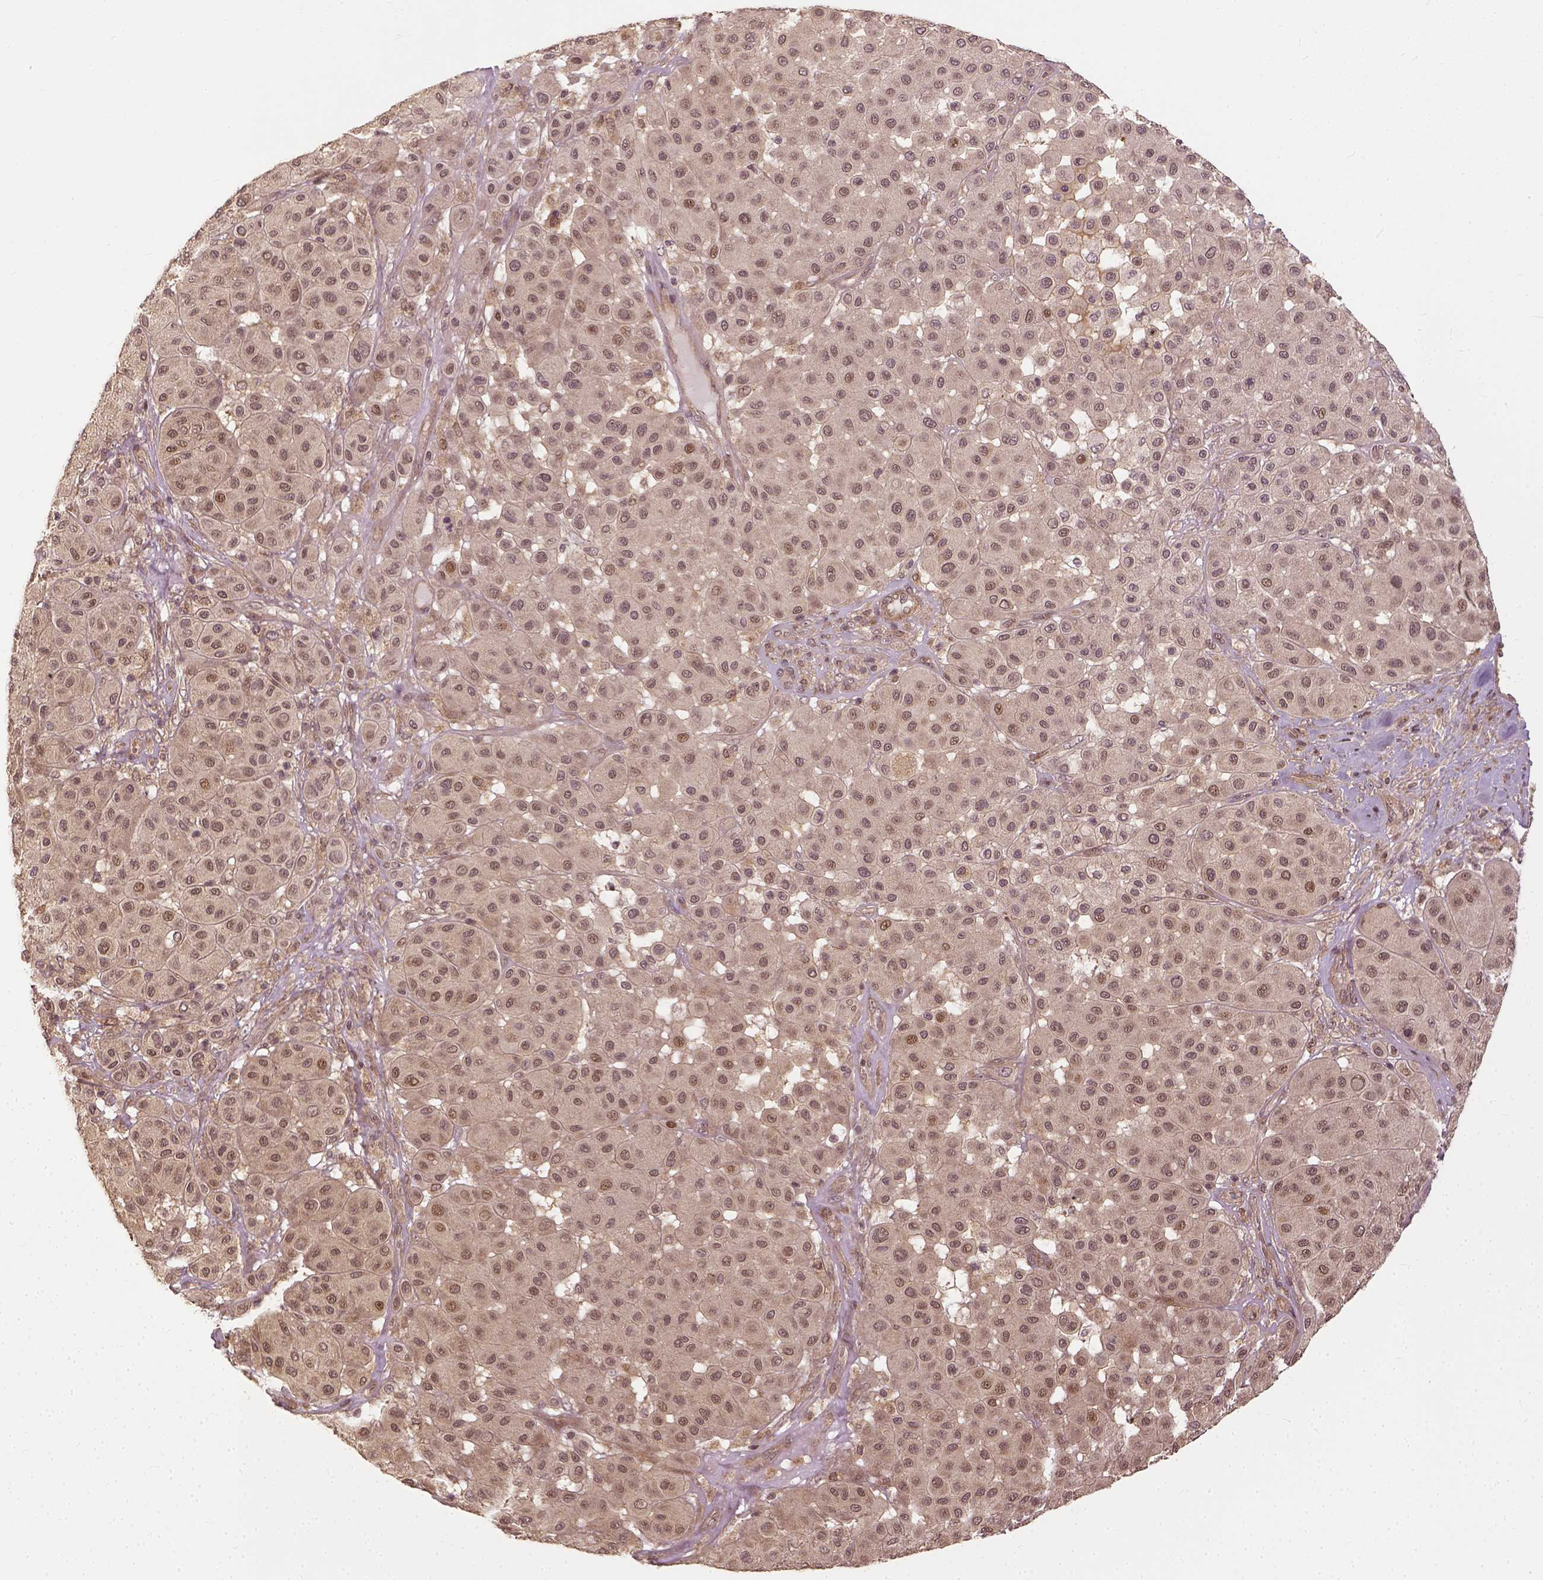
{"staining": {"intensity": "moderate", "quantity": ">75%", "location": "cytoplasmic/membranous,nuclear"}, "tissue": "melanoma", "cell_type": "Tumor cells", "image_type": "cancer", "snomed": [{"axis": "morphology", "description": "Malignant melanoma, Metastatic site"}, {"axis": "topography", "description": "Smooth muscle"}], "caption": "High-magnification brightfield microscopy of malignant melanoma (metastatic site) stained with DAB (3,3'-diaminobenzidine) (brown) and counterstained with hematoxylin (blue). tumor cells exhibit moderate cytoplasmic/membranous and nuclear positivity is seen in about>75% of cells.", "gene": "VEGFA", "patient": {"sex": "male", "age": 41}}